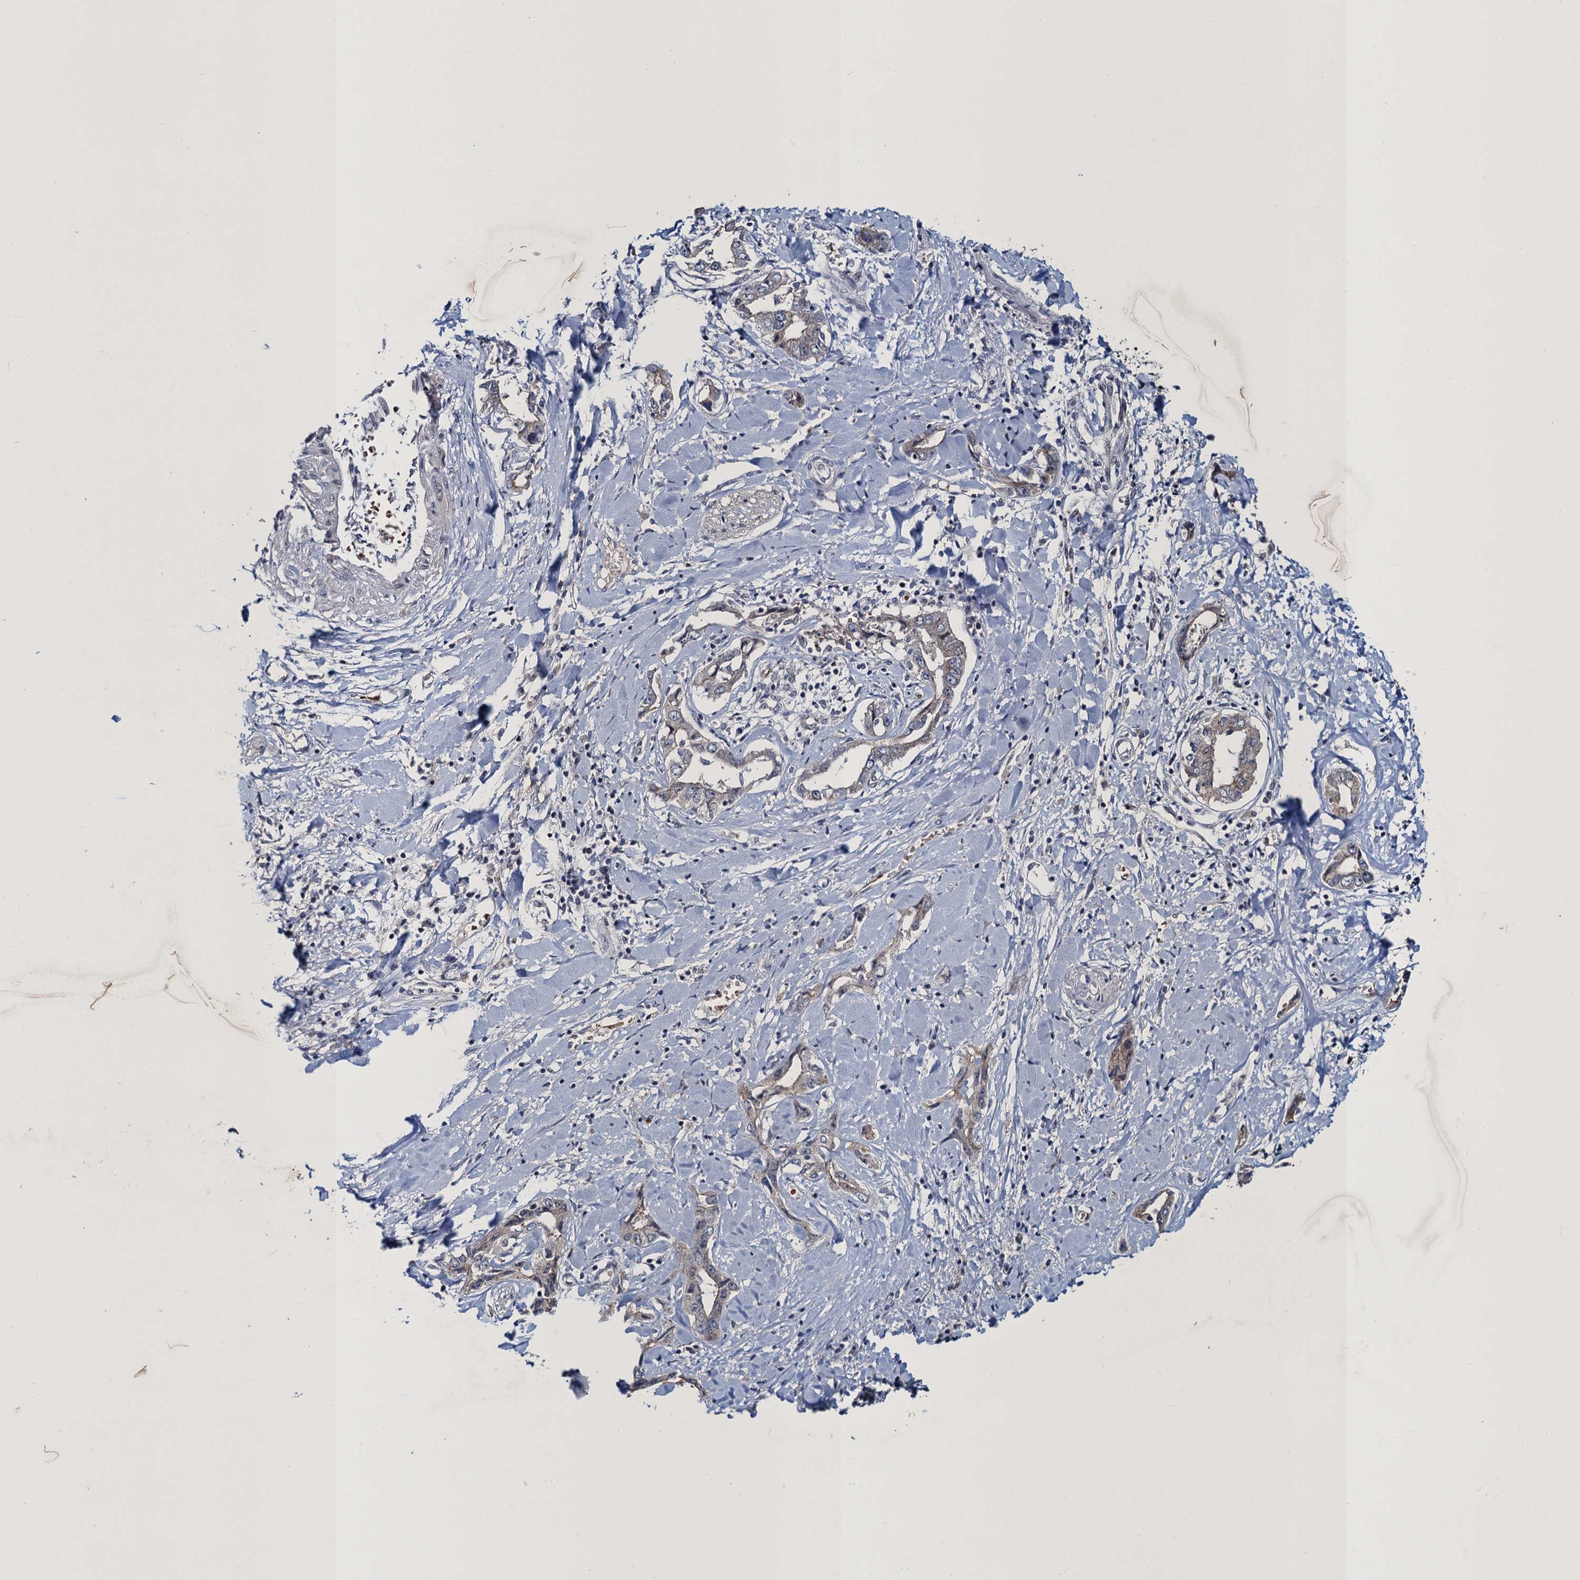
{"staining": {"intensity": "weak", "quantity": "25%-75%", "location": "cytoplasmic/membranous"}, "tissue": "liver cancer", "cell_type": "Tumor cells", "image_type": "cancer", "snomed": [{"axis": "morphology", "description": "Cholangiocarcinoma"}, {"axis": "topography", "description": "Liver"}], "caption": "Immunohistochemistry (IHC) photomicrograph of liver cancer stained for a protein (brown), which exhibits low levels of weak cytoplasmic/membranous positivity in about 25%-75% of tumor cells.", "gene": "ATOSA", "patient": {"sex": "male", "age": 59}}